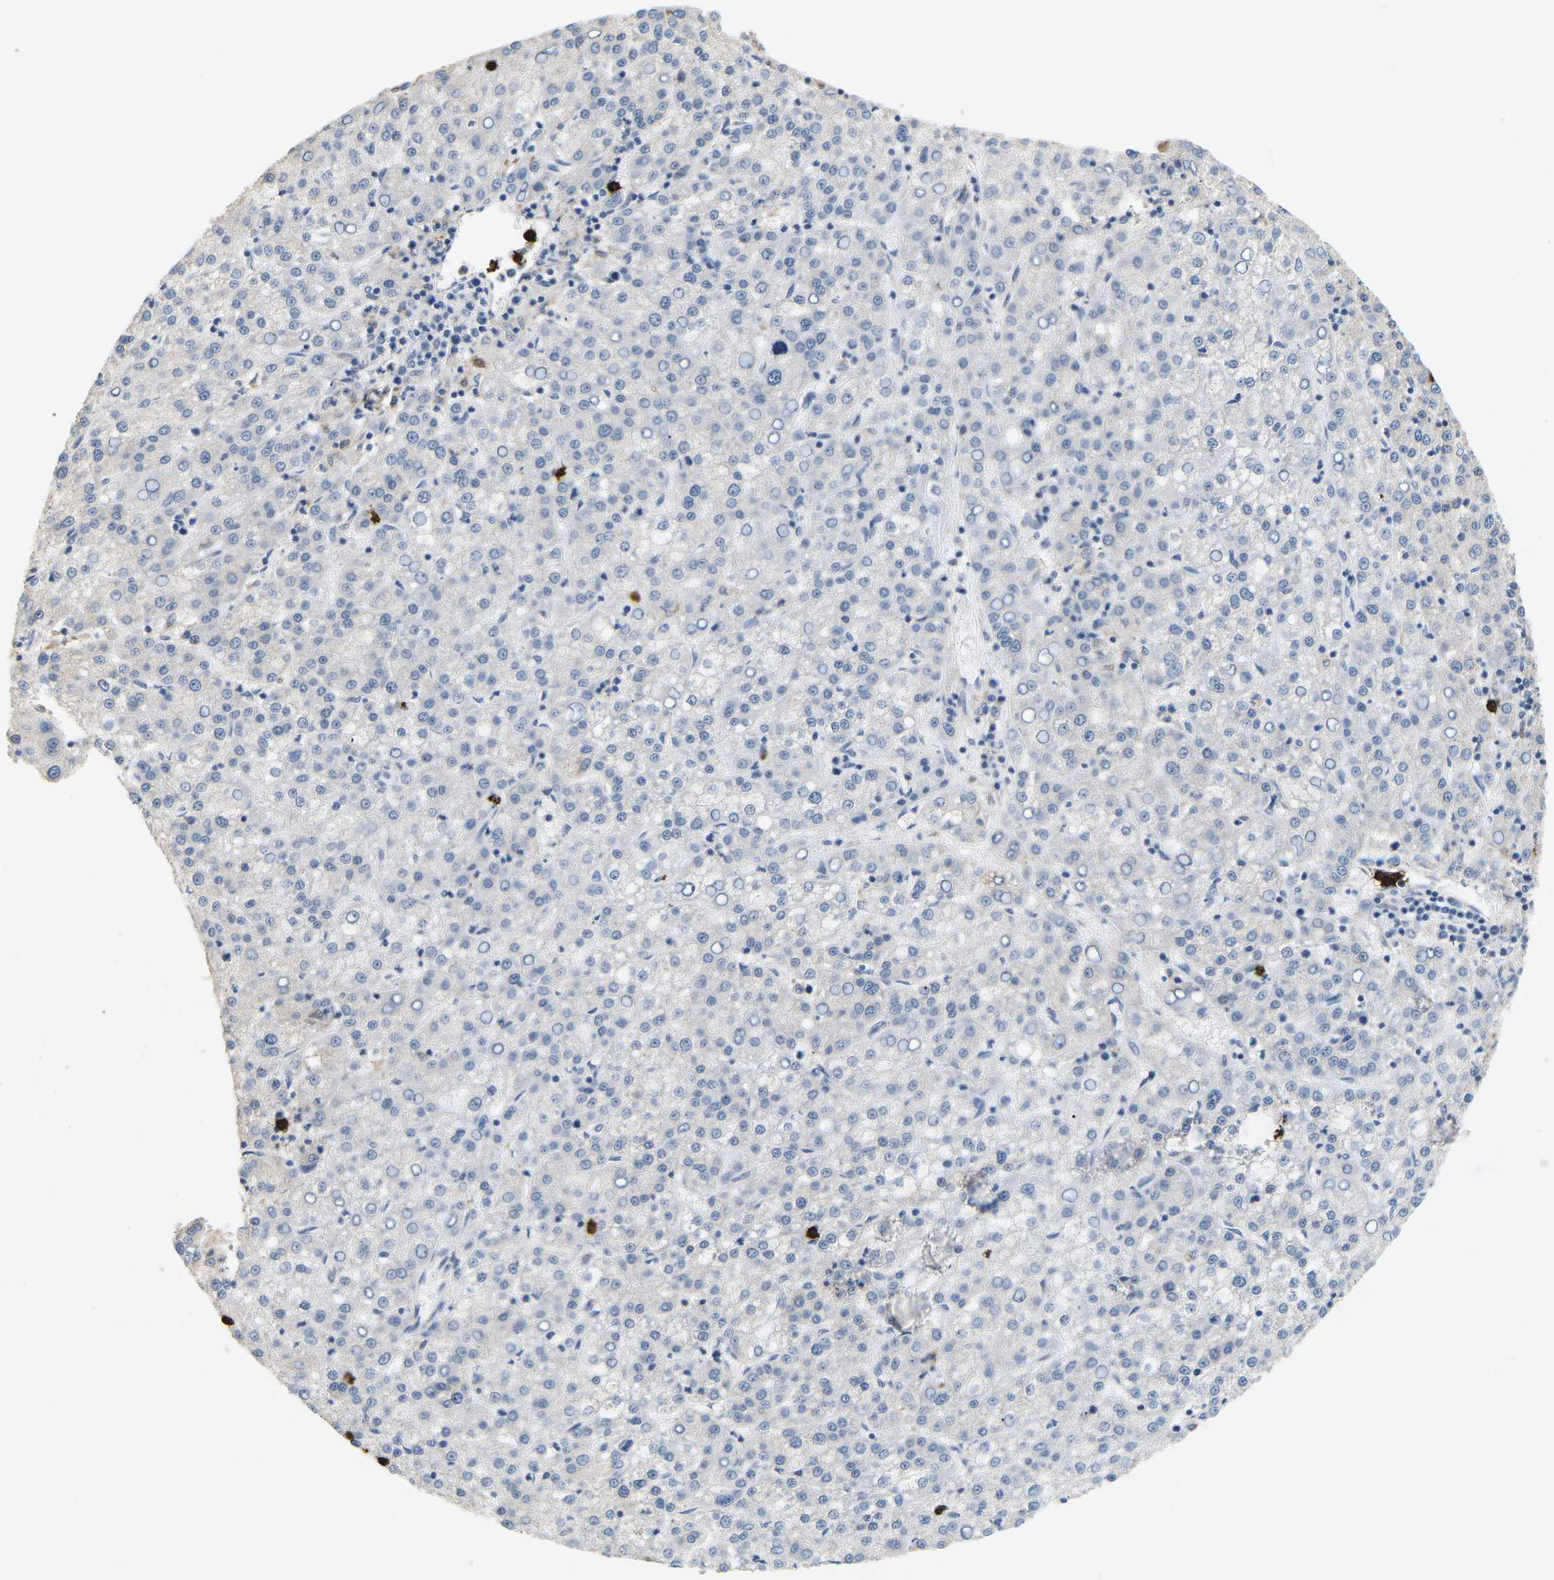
{"staining": {"intensity": "negative", "quantity": "none", "location": "none"}, "tissue": "liver cancer", "cell_type": "Tumor cells", "image_type": "cancer", "snomed": [{"axis": "morphology", "description": "Carcinoma, Hepatocellular, NOS"}, {"axis": "topography", "description": "Liver"}], "caption": "Micrograph shows no significant protein expression in tumor cells of liver cancer (hepatocellular carcinoma).", "gene": "ADM", "patient": {"sex": "female", "age": 58}}